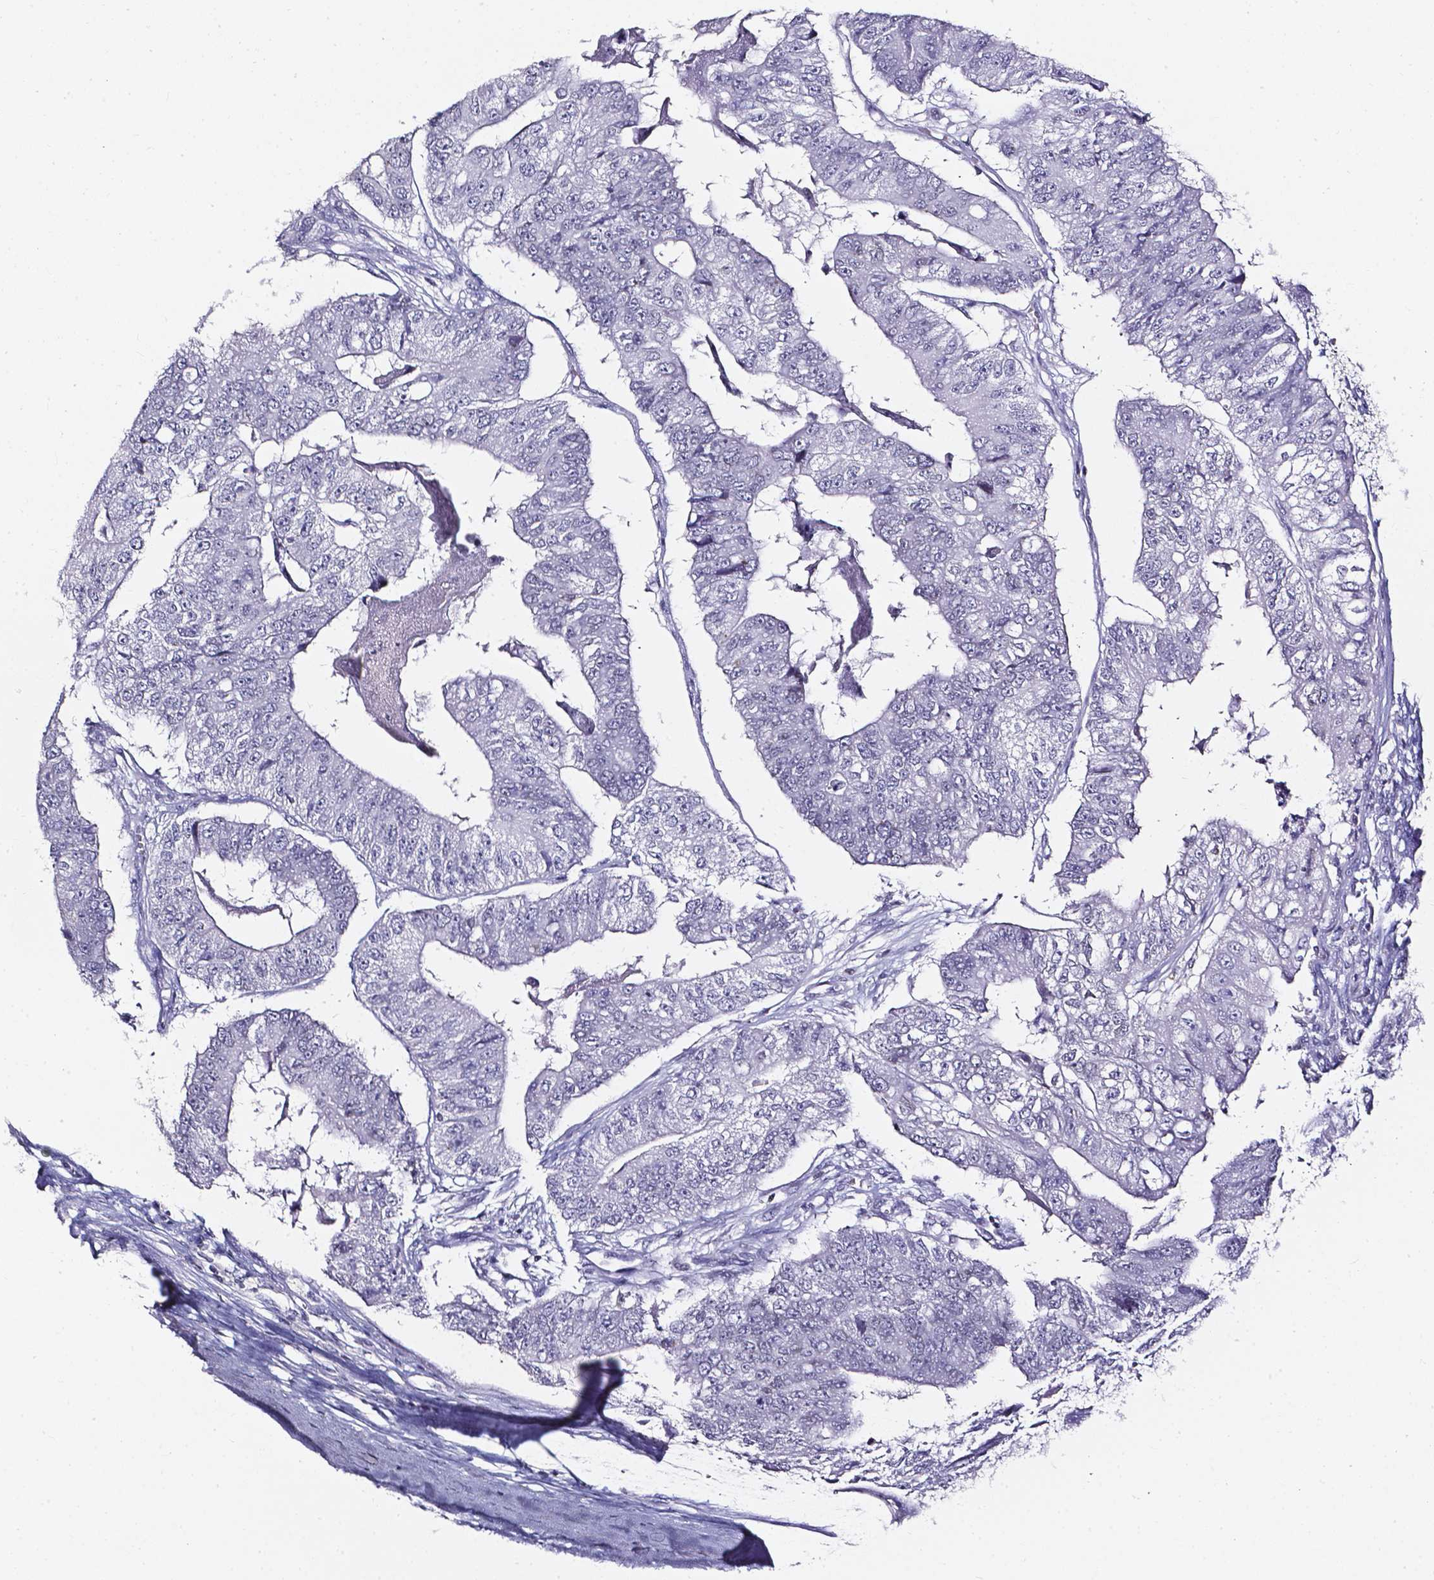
{"staining": {"intensity": "negative", "quantity": "none", "location": "none"}, "tissue": "colorectal cancer", "cell_type": "Tumor cells", "image_type": "cancer", "snomed": [{"axis": "morphology", "description": "Adenocarcinoma, NOS"}, {"axis": "topography", "description": "Colon"}], "caption": "IHC image of colorectal cancer stained for a protein (brown), which exhibits no expression in tumor cells.", "gene": "AKR1B10", "patient": {"sex": "female", "age": 67}}